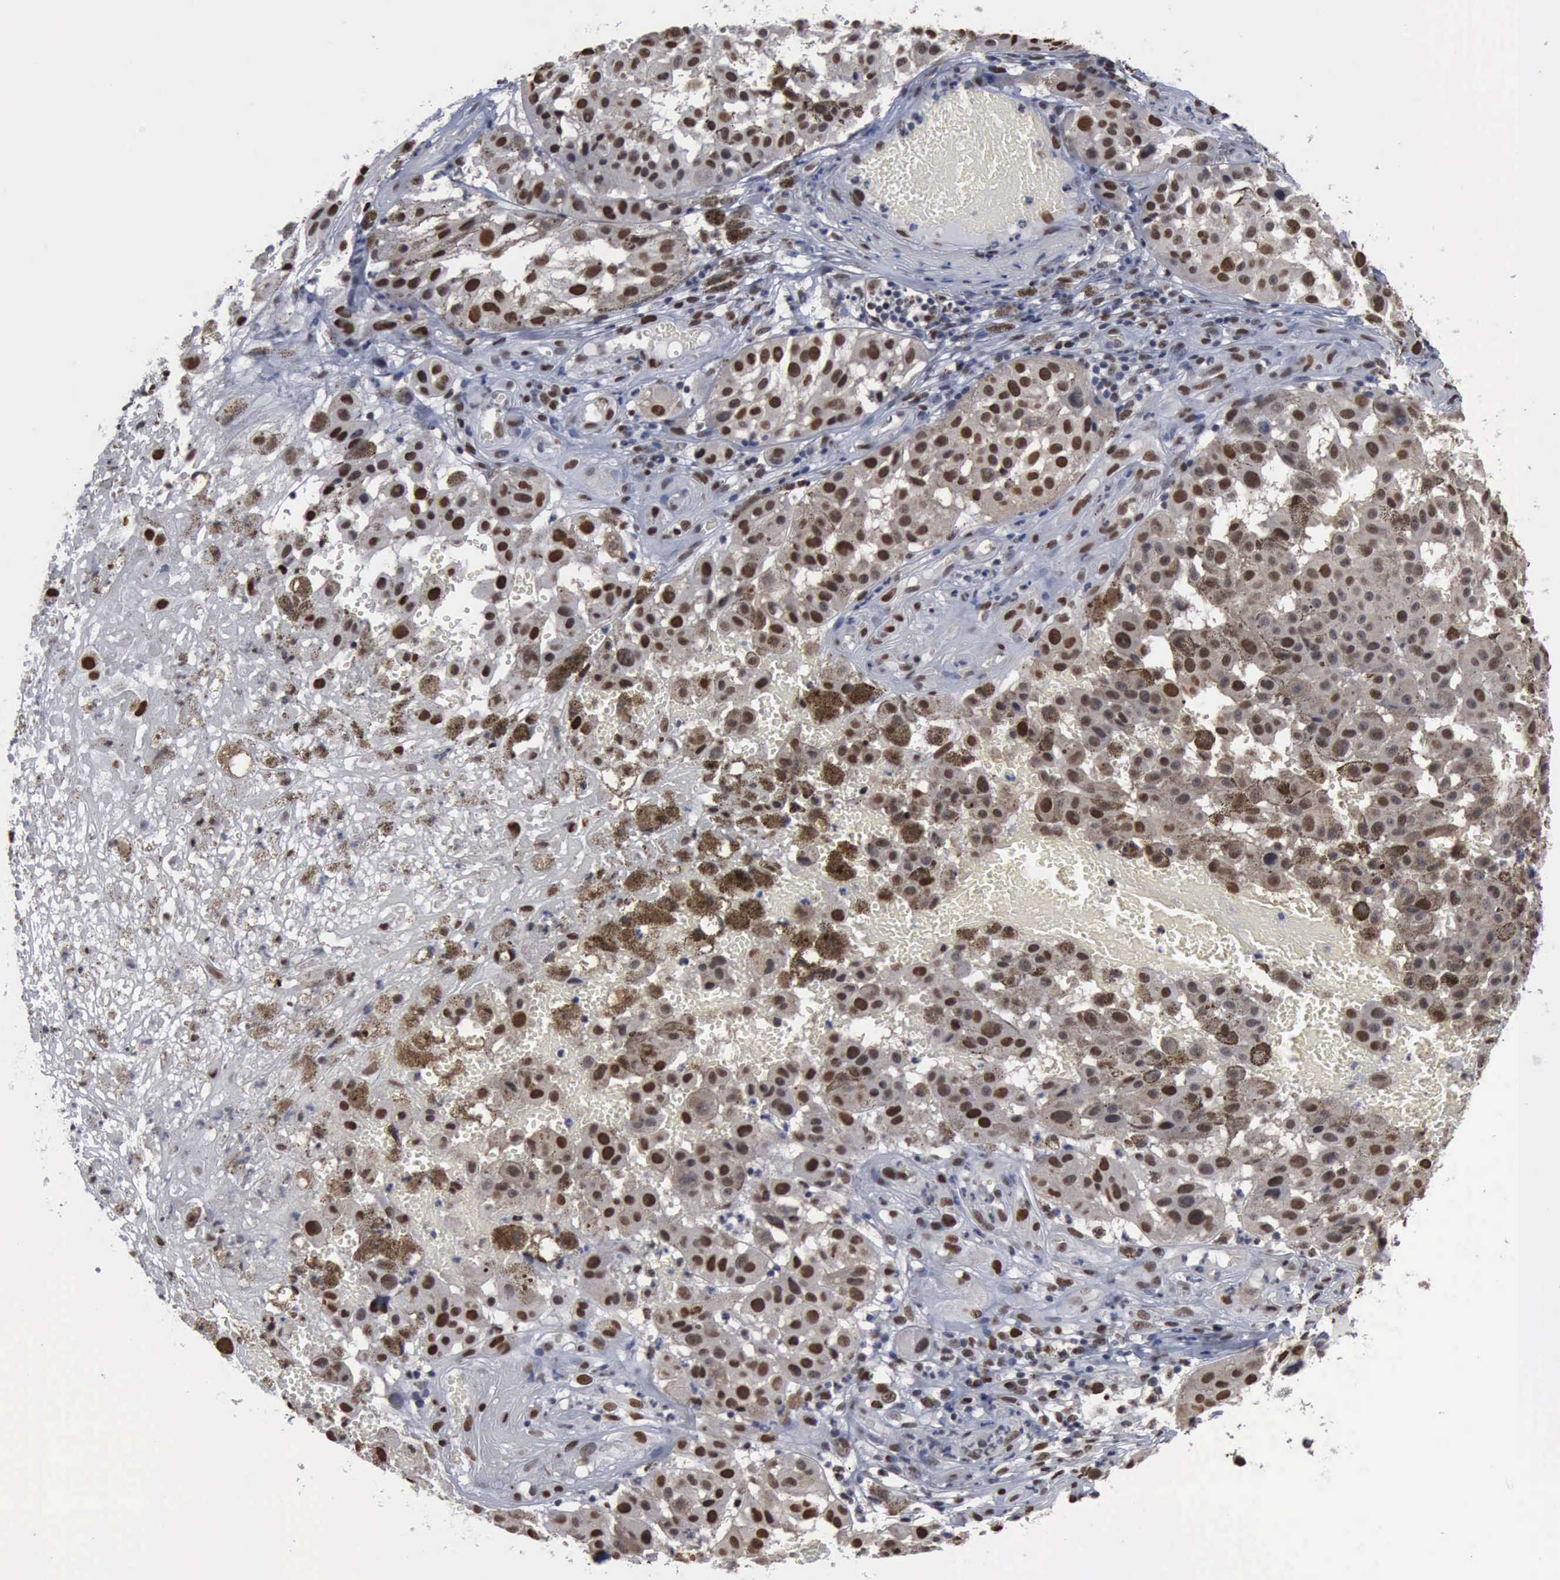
{"staining": {"intensity": "moderate", "quantity": ">75%", "location": "nuclear"}, "tissue": "melanoma", "cell_type": "Tumor cells", "image_type": "cancer", "snomed": [{"axis": "morphology", "description": "Malignant melanoma, NOS"}, {"axis": "topography", "description": "Skin"}], "caption": "DAB immunohistochemical staining of human malignant melanoma reveals moderate nuclear protein staining in about >75% of tumor cells.", "gene": "PCNA", "patient": {"sex": "female", "age": 64}}